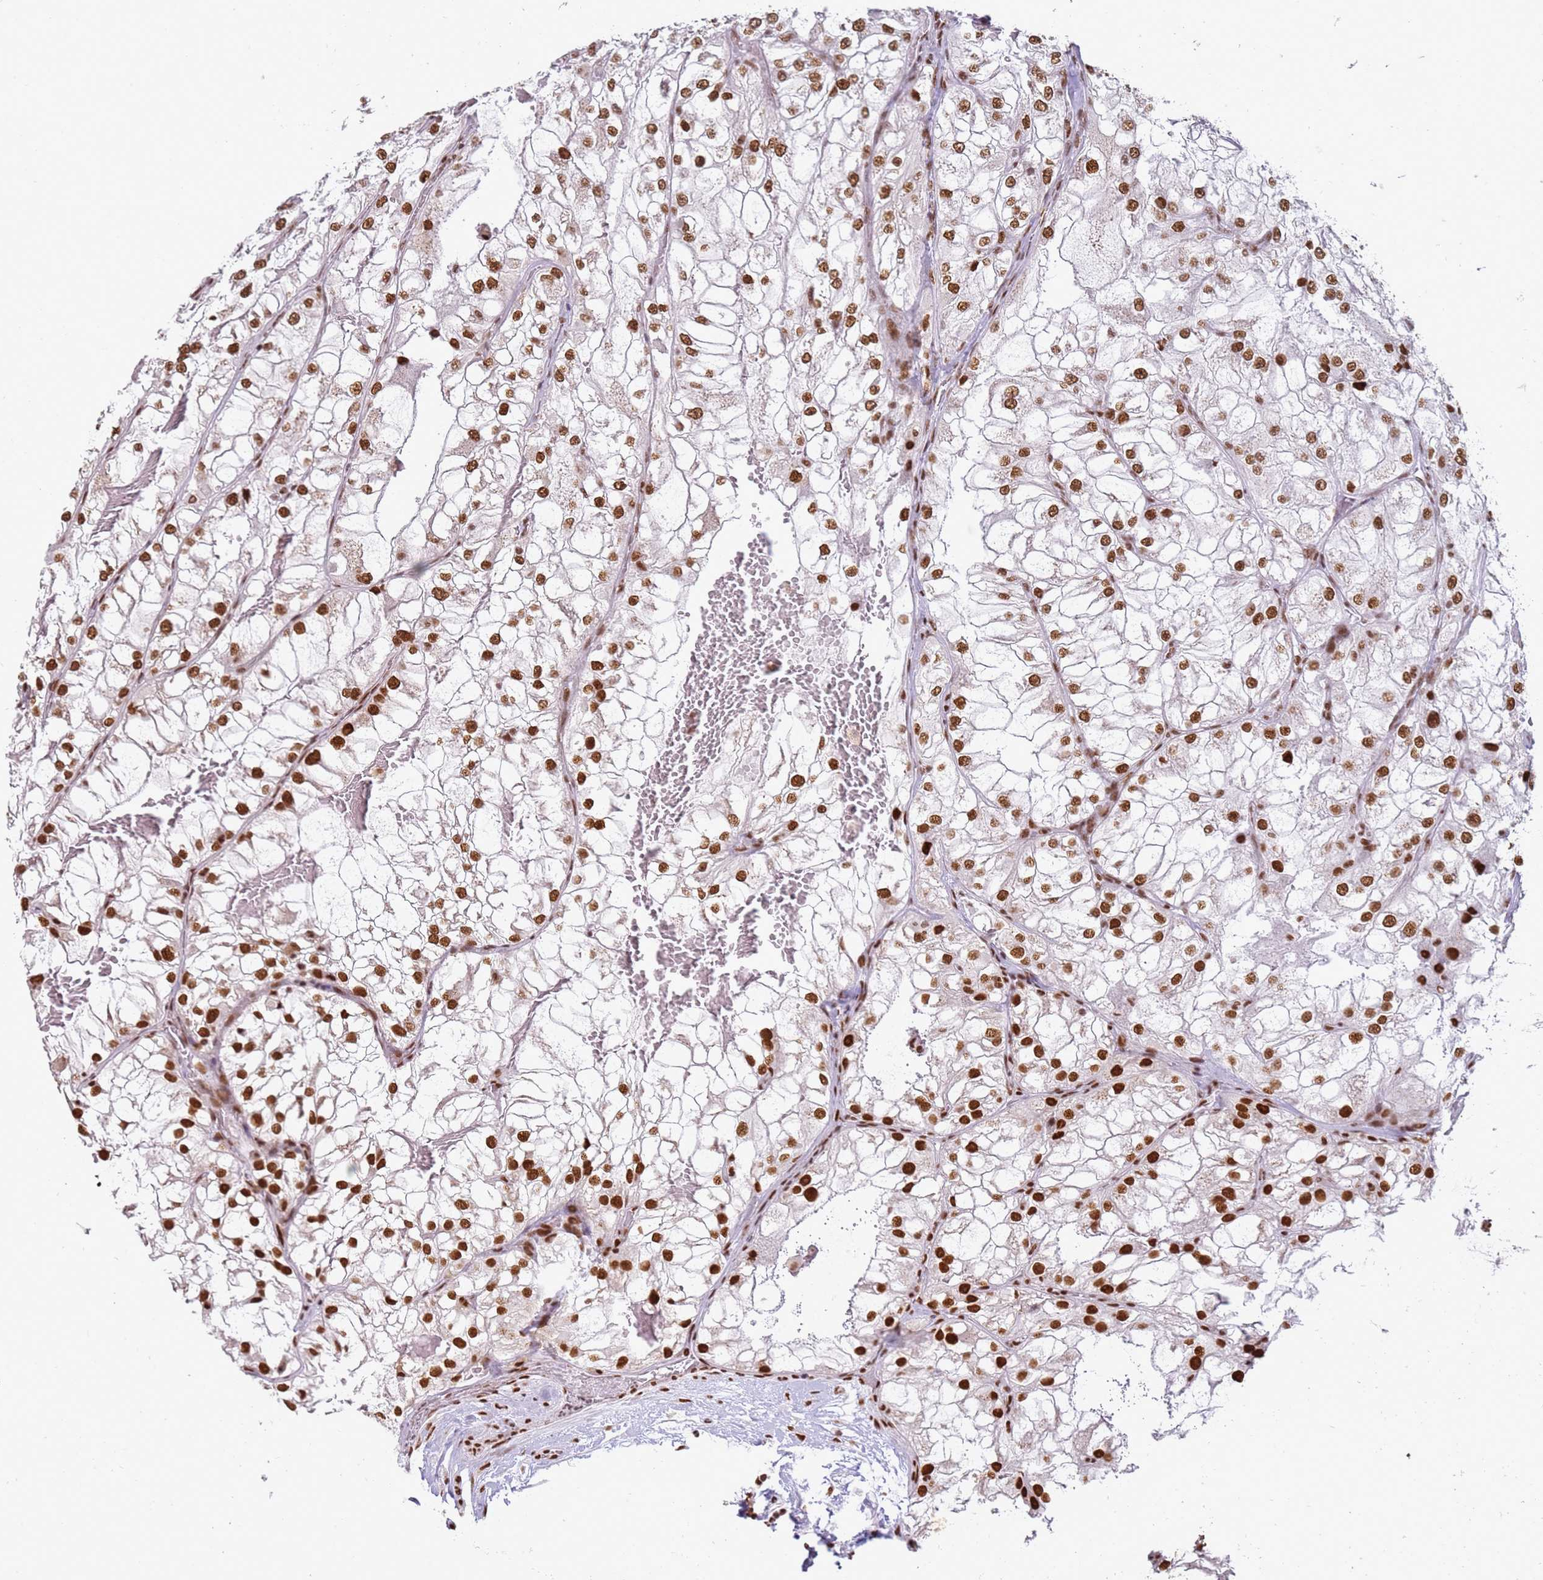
{"staining": {"intensity": "strong", "quantity": "25%-75%", "location": "nuclear"}, "tissue": "renal cancer", "cell_type": "Tumor cells", "image_type": "cancer", "snomed": [{"axis": "morphology", "description": "Adenocarcinoma, NOS"}, {"axis": "topography", "description": "Kidney"}], "caption": "Immunohistochemistry histopathology image of neoplastic tissue: human renal adenocarcinoma stained using immunohistochemistry (IHC) demonstrates high levels of strong protein expression localized specifically in the nuclear of tumor cells, appearing as a nuclear brown color.", "gene": "TENT4A", "patient": {"sex": "female", "age": 72}}